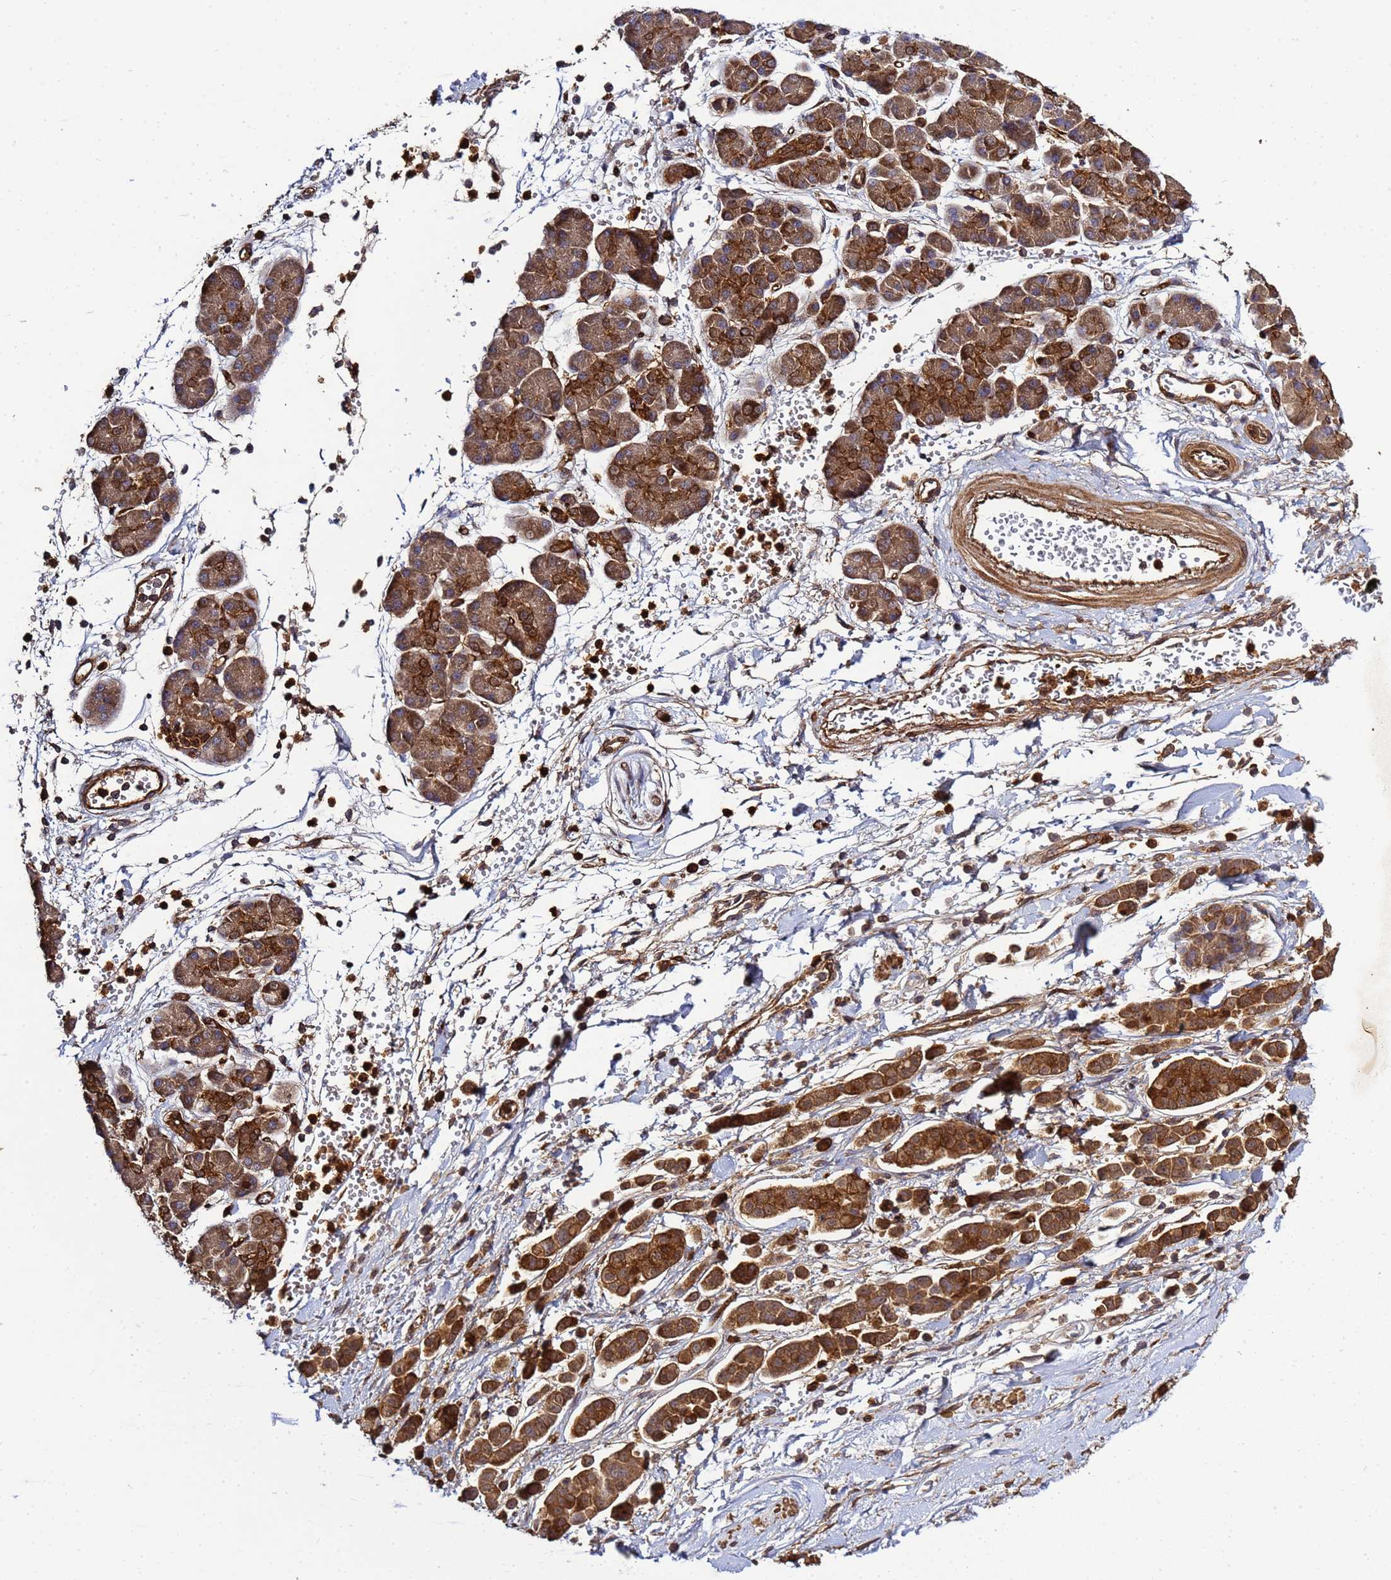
{"staining": {"intensity": "strong", "quantity": ">75%", "location": "cytoplasmic/membranous"}, "tissue": "pancreatic cancer", "cell_type": "Tumor cells", "image_type": "cancer", "snomed": [{"axis": "morphology", "description": "Normal tissue, NOS"}, {"axis": "morphology", "description": "Adenocarcinoma, NOS"}, {"axis": "topography", "description": "Pancreas"}], "caption": "There is high levels of strong cytoplasmic/membranous staining in tumor cells of pancreatic adenocarcinoma, as demonstrated by immunohistochemical staining (brown color).", "gene": "C8orf34", "patient": {"sex": "female", "age": 64}}